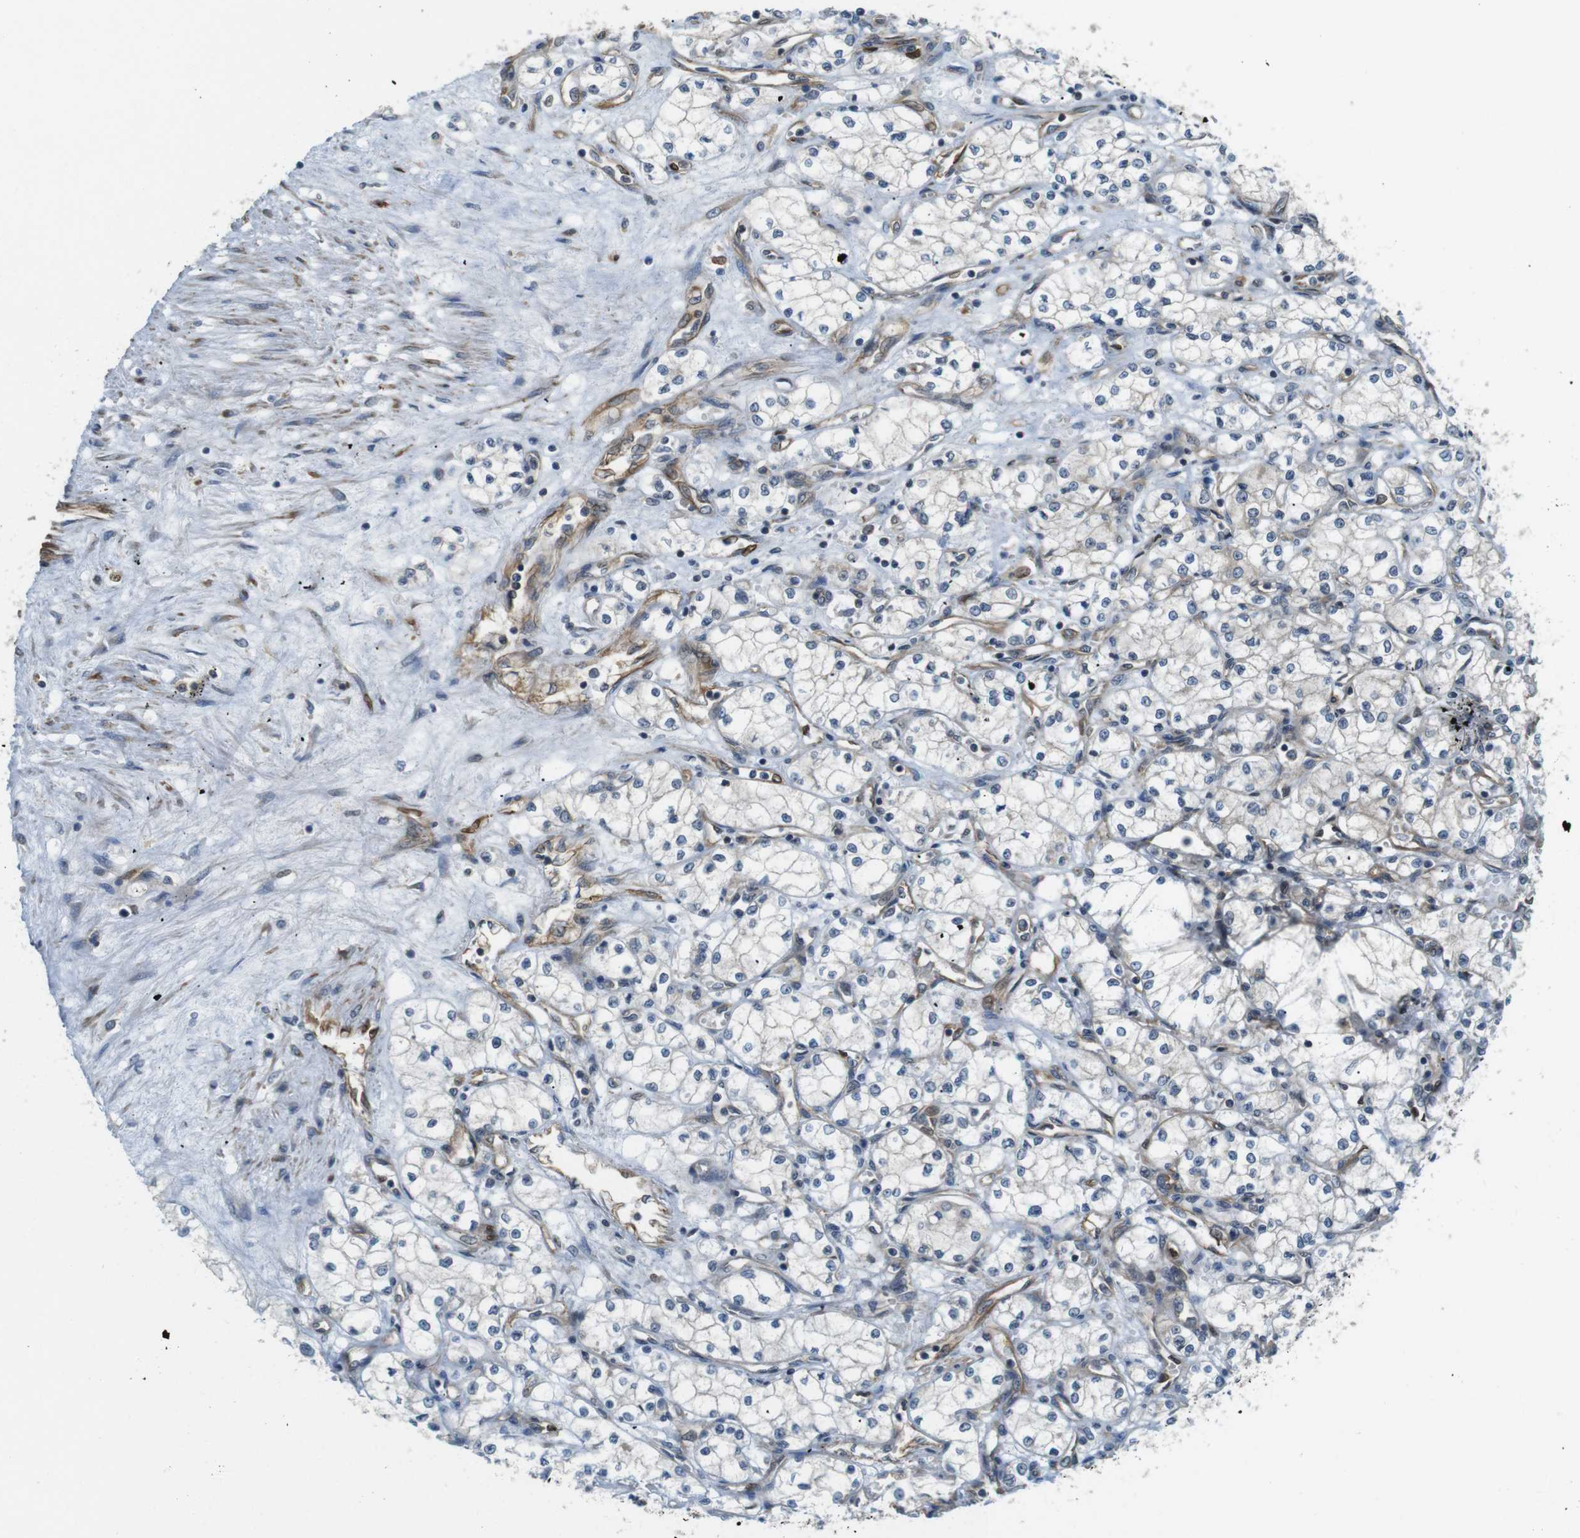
{"staining": {"intensity": "negative", "quantity": "none", "location": "none"}, "tissue": "renal cancer", "cell_type": "Tumor cells", "image_type": "cancer", "snomed": [{"axis": "morphology", "description": "Normal tissue, NOS"}, {"axis": "morphology", "description": "Adenocarcinoma, NOS"}, {"axis": "topography", "description": "Kidney"}], "caption": "This is an IHC micrograph of human renal cancer. There is no expression in tumor cells.", "gene": "TSC1", "patient": {"sex": "male", "age": 59}}